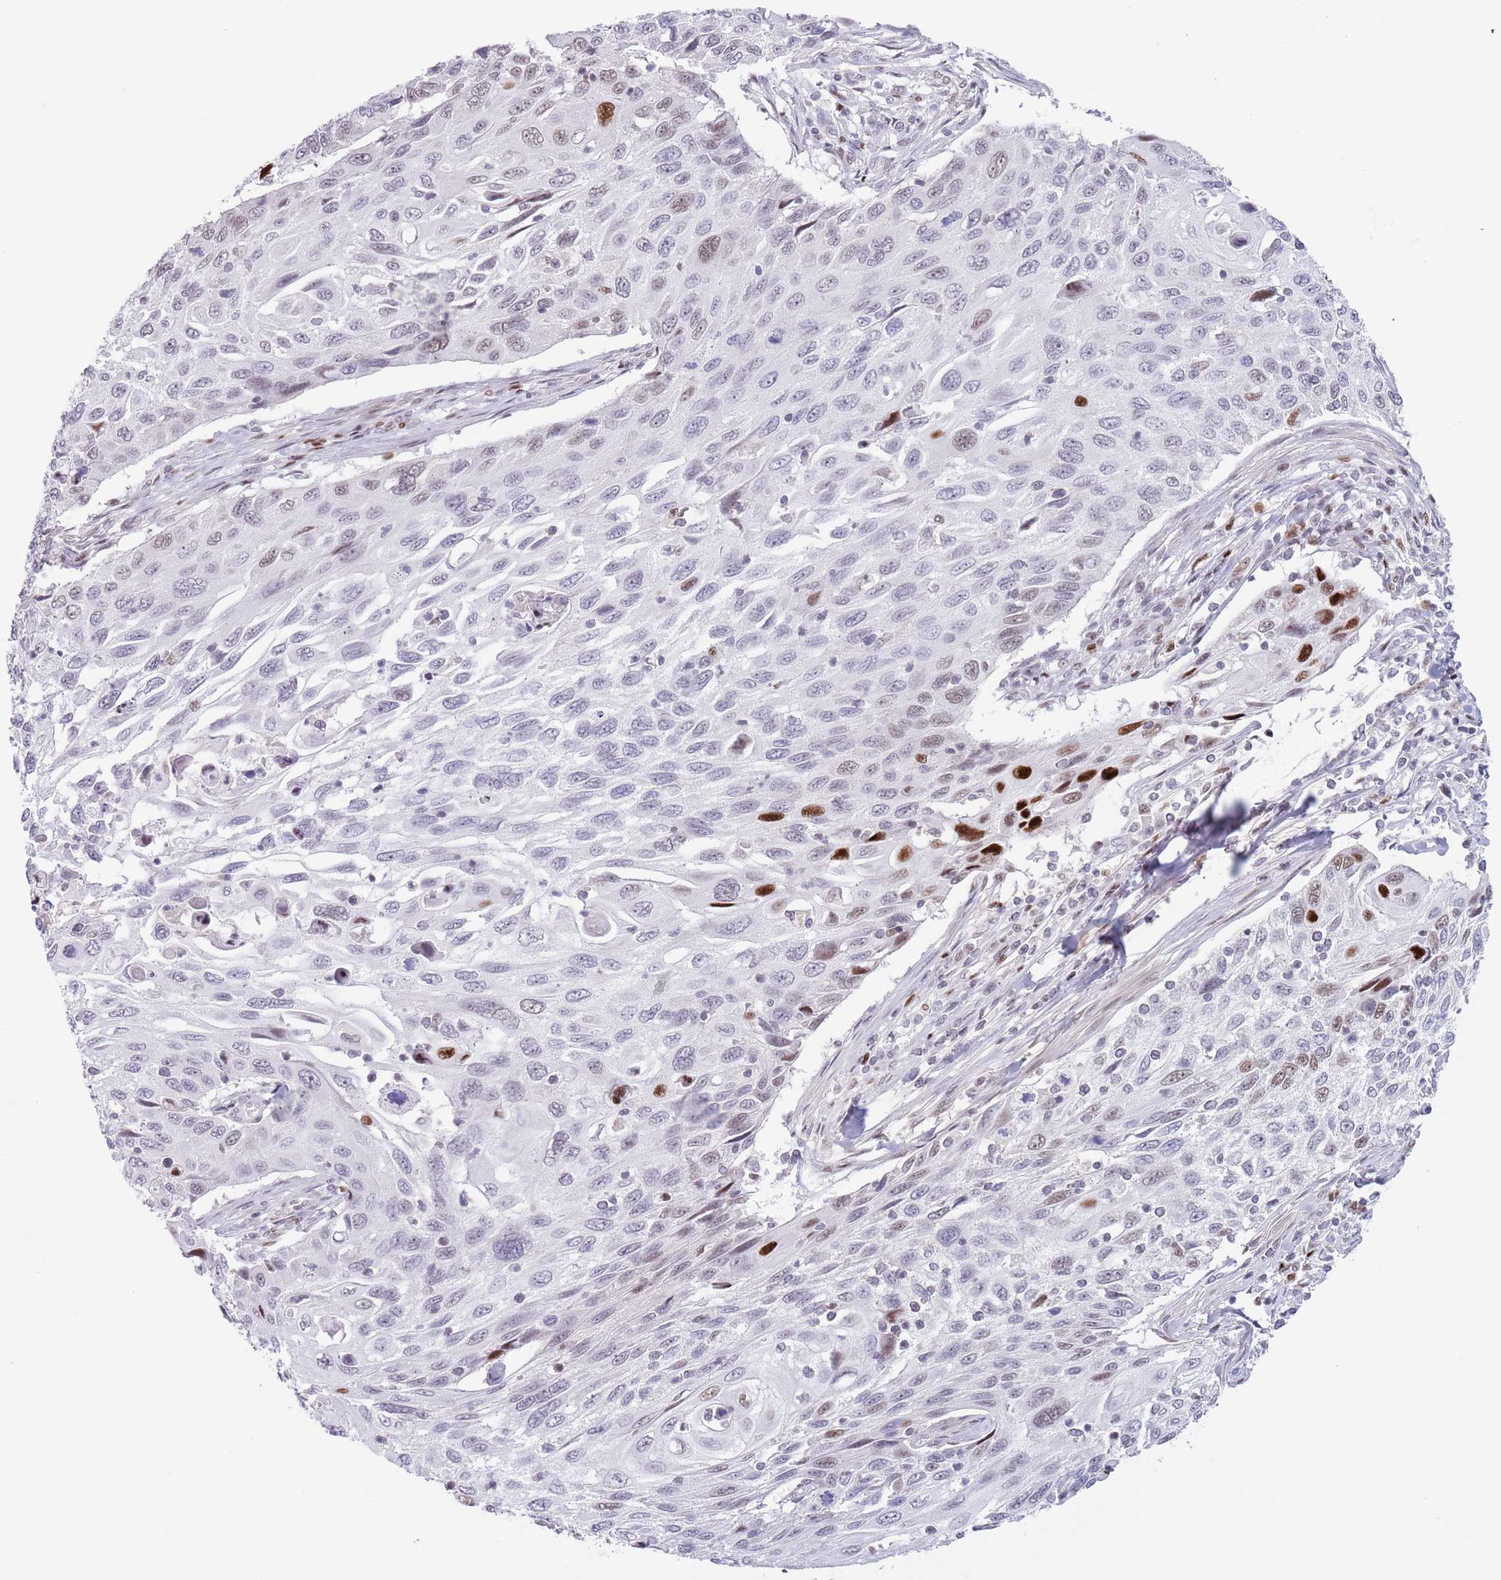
{"staining": {"intensity": "strong", "quantity": "<25%", "location": "nuclear"}, "tissue": "cervical cancer", "cell_type": "Tumor cells", "image_type": "cancer", "snomed": [{"axis": "morphology", "description": "Squamous cell carcinoma, NOS"}, {"axis": "topography", "description": "Cervix"}], "caption": "Immunohistochemistry image of neoplastic tissue: cervical cancer (squamous cell carcinoma) stained using IHC demonstrates medium levels of strong protein expression localized specifically in the nuclear of tumor cells, appearing as a nuclear brown color.", "gene": "MFSD10", "patient": {"sex": "female", "age": 70}}